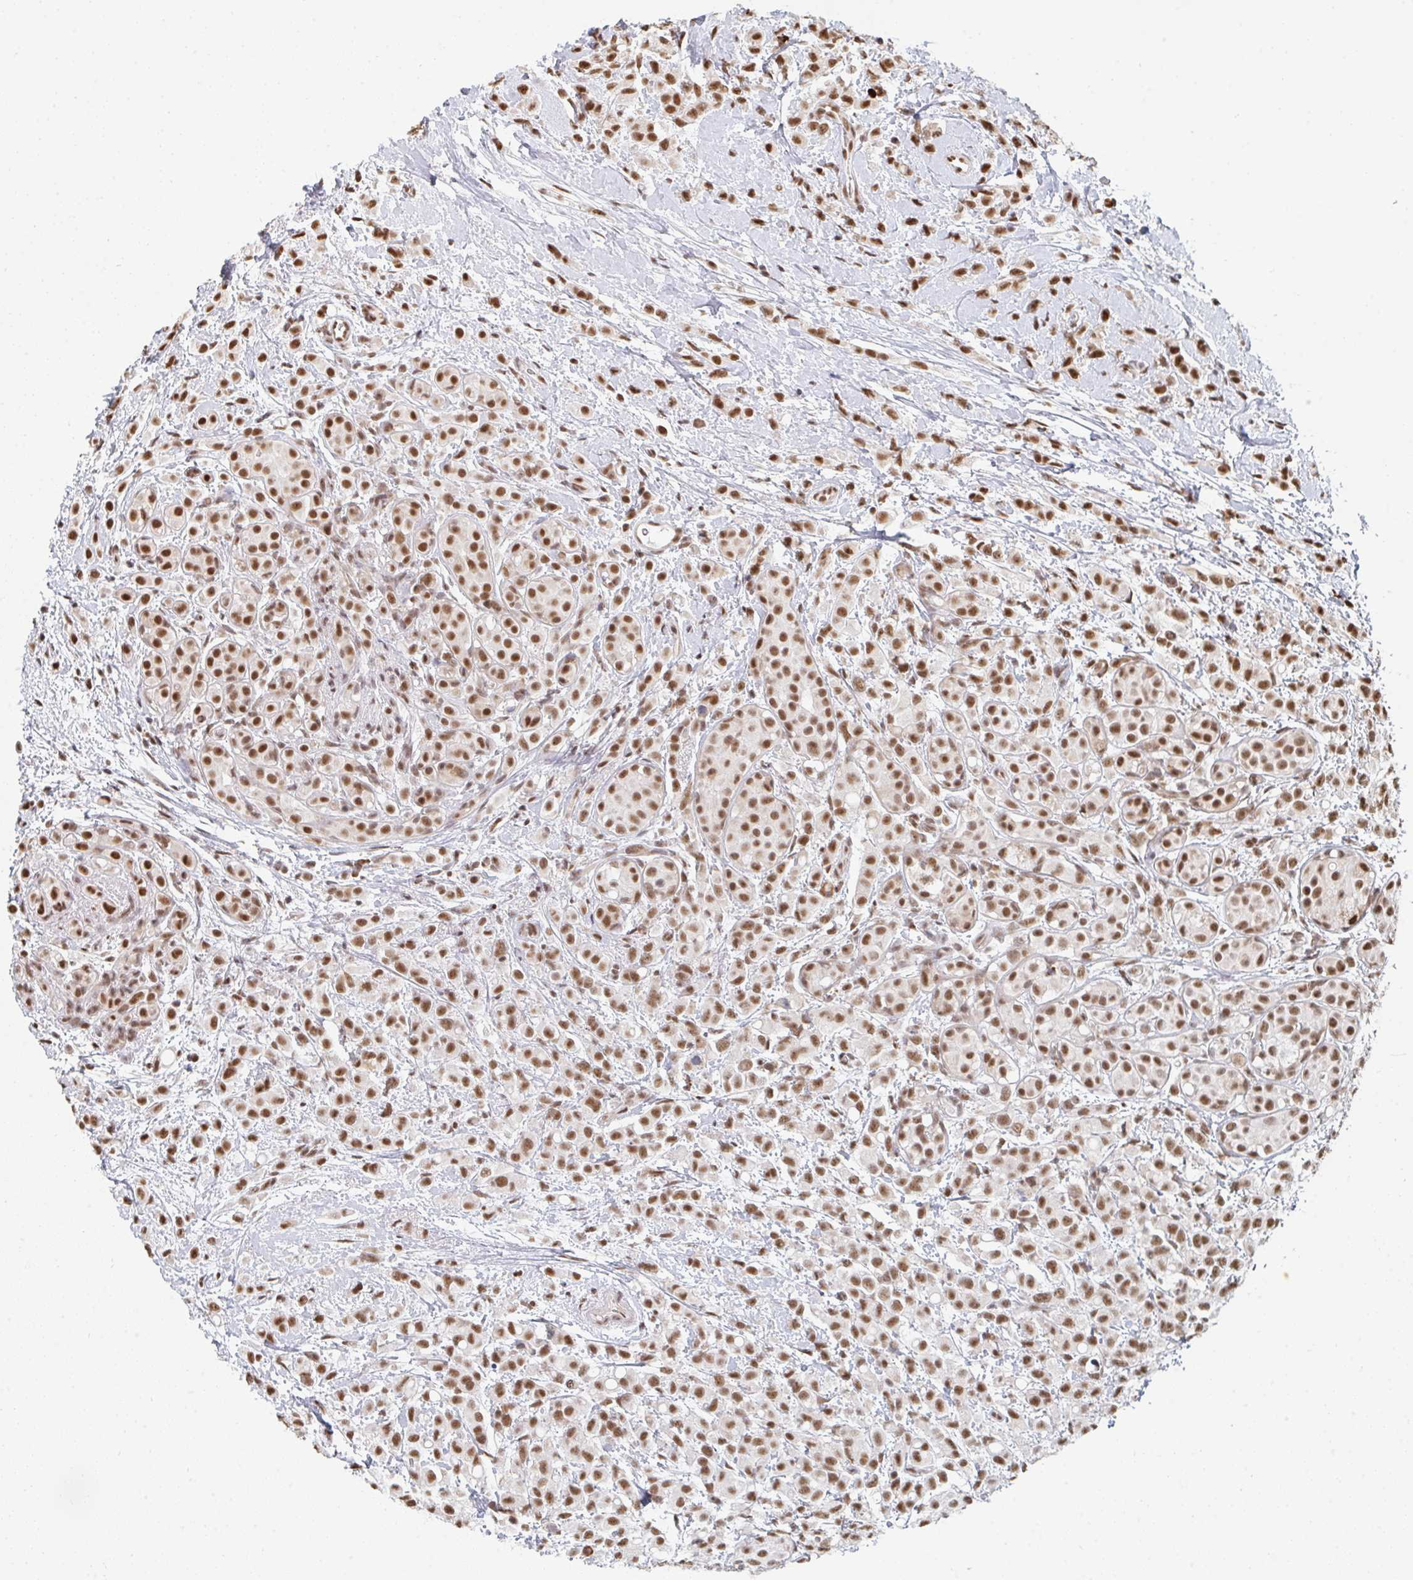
{"staining": {"intensity": "moderate", "quantity": ">75%", "location": "nuclear"}, "tissue": "breast cancer", "cell_type": "Tumor cells", "image_type": "cancer", "snomed": [{"axis": "morphology", "description": "Lobular carcinoma"}, {"axis": "topography", "description": "Breast"}], "caption": "Breast cancer tissue displays moderate nuclear positivity in about >75% of tumor cells", "gene": "MBNL1", "patient": {"sex": "female", "age": 68}}